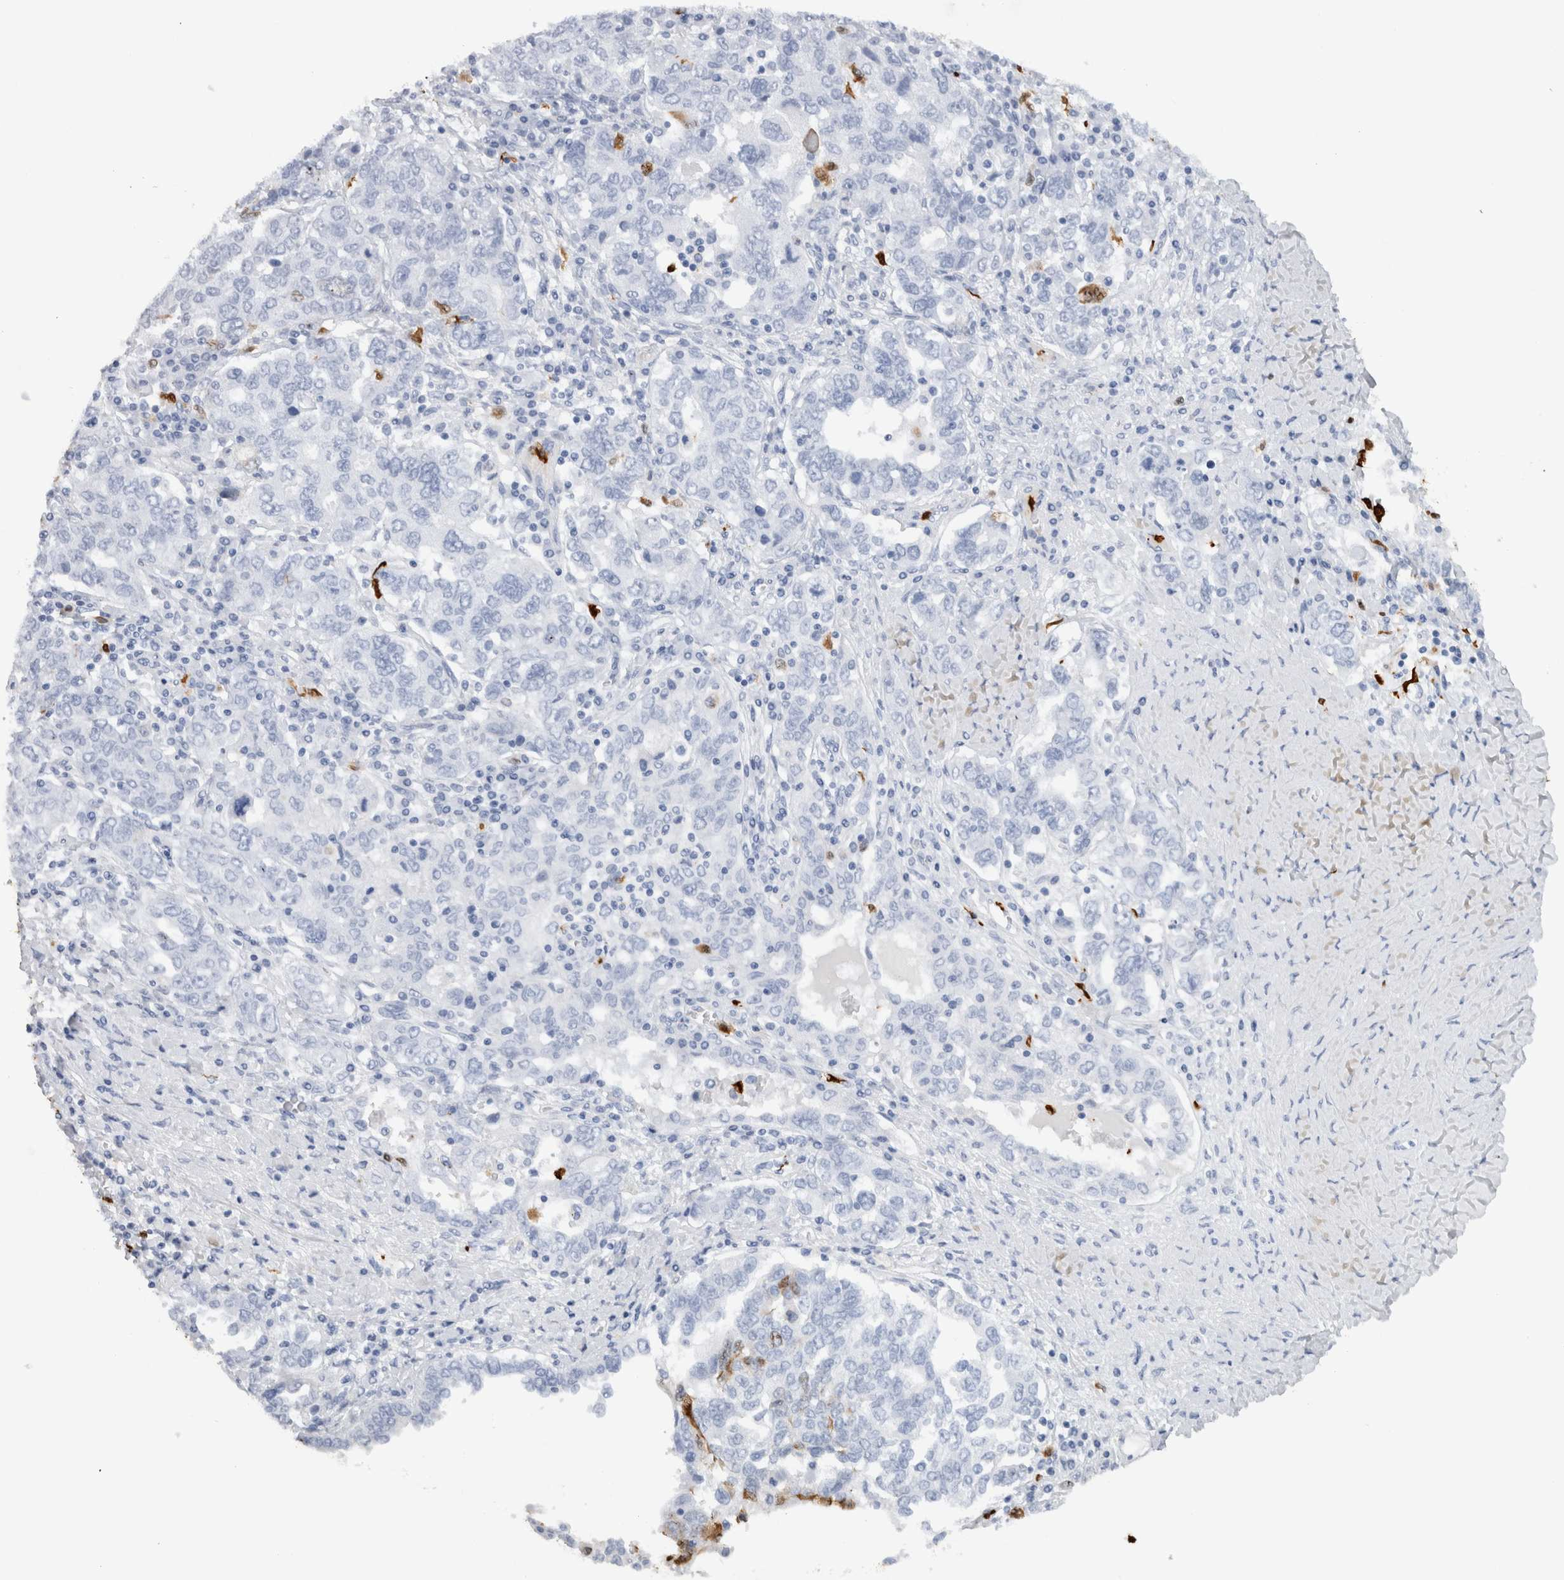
{"staining": {"intensity": "negative", "quantity": "none", "location": "none"}, "tissue": "ovarian cancer", "cell_type": "Tumor cells", "image_type": "cancer", "snomed": [{"axis": "morphology", "description": "Carcinoma, endometroid"}, {"axis": "topography", "description": "Ovary"}], "caption": "Tumor cells are negative for brown protein staining in ovarian cancer (endometroid carcinoma).", "gene": "S100A8", "patient": {"sex": "female", "age": 62}}